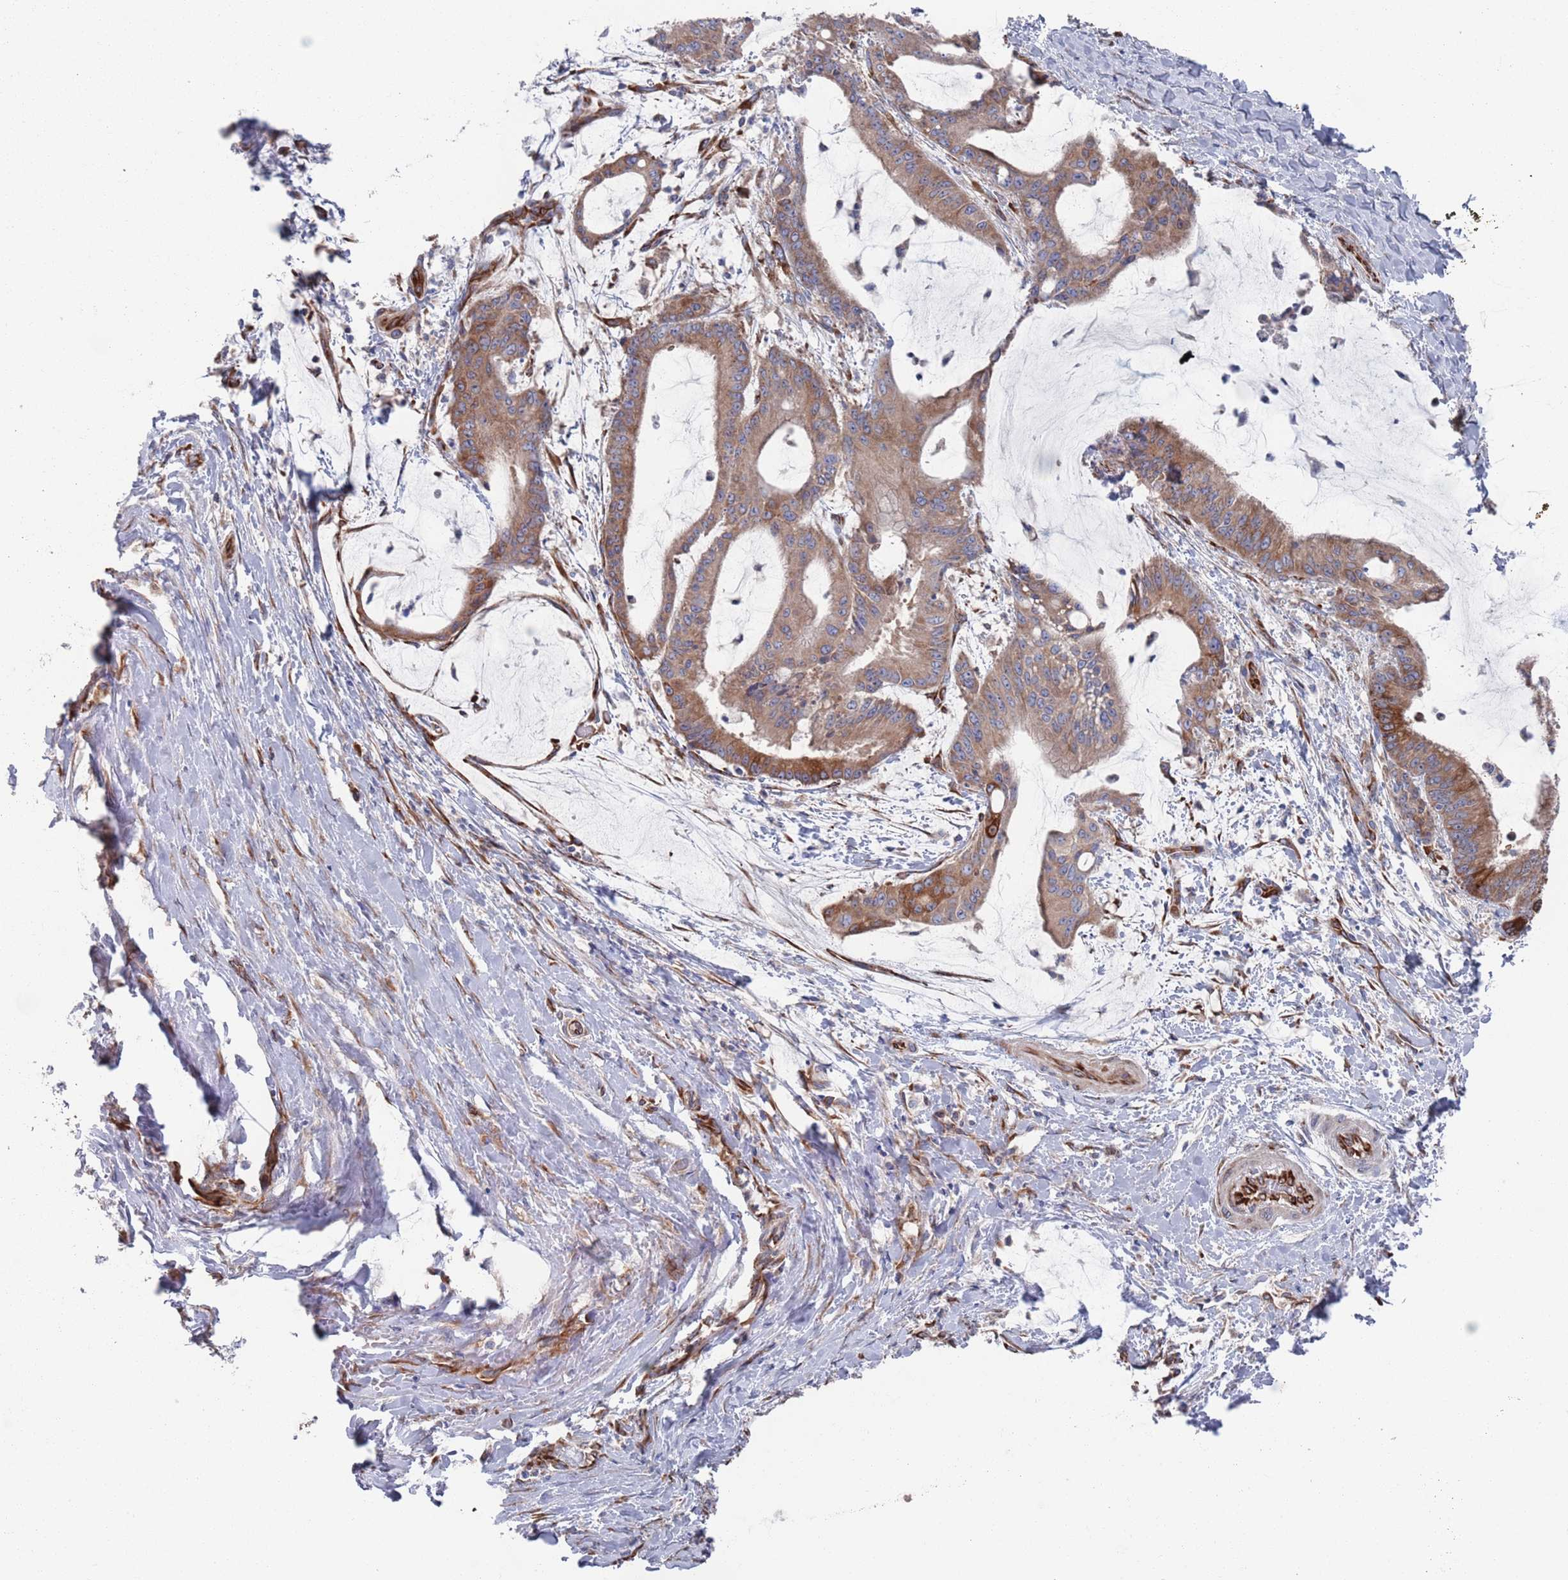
{"staining": {"intensity": "moderate", "quantity": ">75%", "location": "cytoplasmic/membranous"}, "tissue": "liver cancer", "cell_type": "Tumor cells", "image_type": "cancer", "snomed": [{"axis": "morphology", "description": "Normal tissue, NOS"}, {"axis": "morphology", "description": "Cholangiocarcinoma"}, {"axis": "topography", "description": "Liver"}, {"axis": "topography", "description": "Peripheral nerve tissue"}], "caption": "An image of human cholangiocarcinoma (liver) stained for a protein reveals moderate cytoplasmic/membranous brown staining in tumor cells. (Stains: DAB (3,3'-diaminobenzidine) in brown, nuclei in blue, Microscopy: brightfield microscopy at high magnification).", "gene": "CCDC106", "patient": {"sex": "female", "age": 73}}